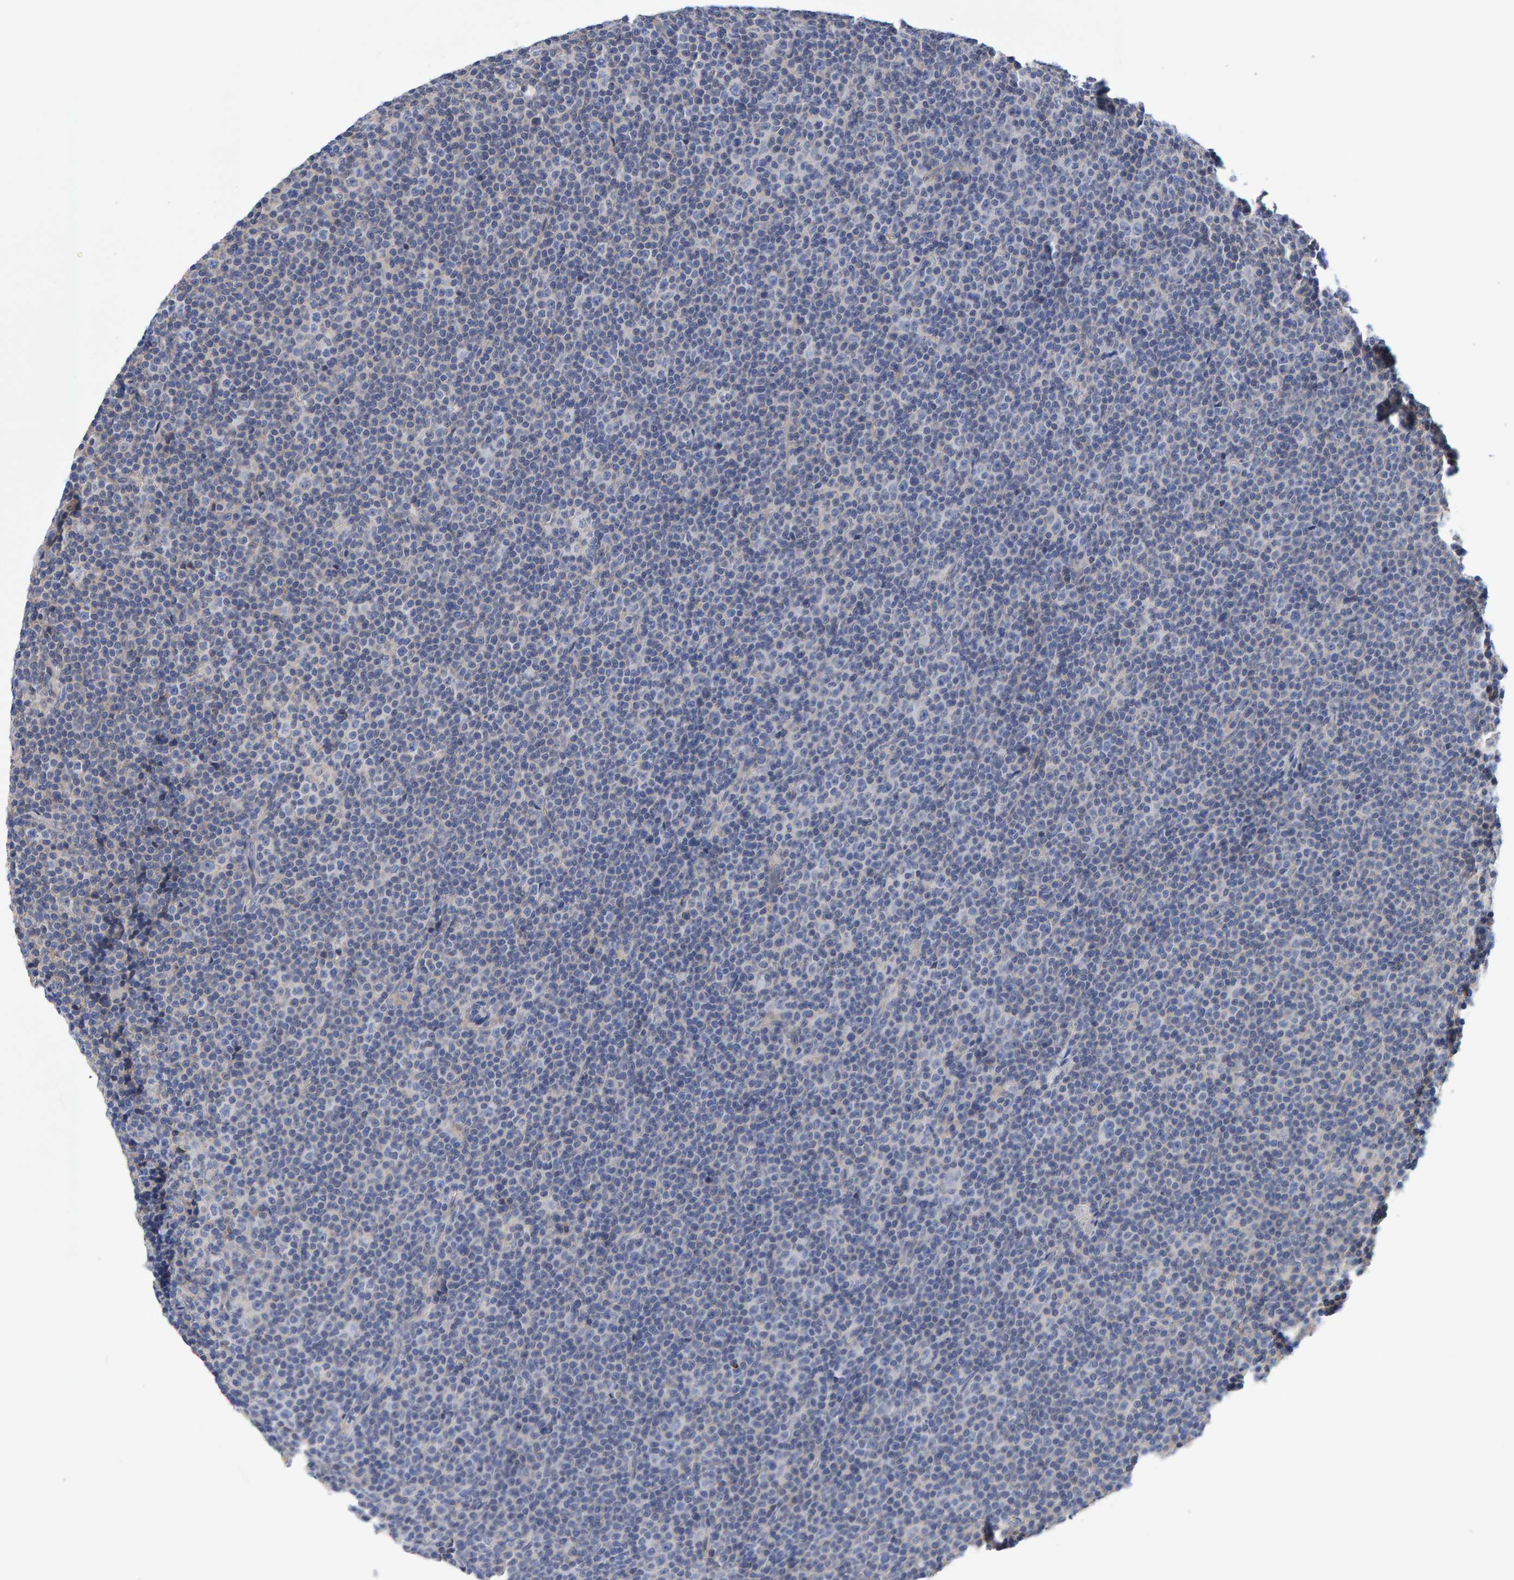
{"staining": {"intensity": "negative", "quantity": "none", "location": "none"}, "tissue": "lymphoma", "cell_type": "Tumor cells", "image_type": "cancer", "snomed": [{"axis": "morphology", "description": "Malignant lymphoma, non-Hodgkin's type, Low grade"}, {"axis": "topography", "description": "Lymph node"}], "caption": "Immunohistochemistry histopathology image of human malignant lymphoma, non-Hodgkin's type (low-grade) stained for a protein (brown), which displays no staining in tumor cells.", "gene": "EFR3A", "patient": {"sex": "female", "age": 67}}